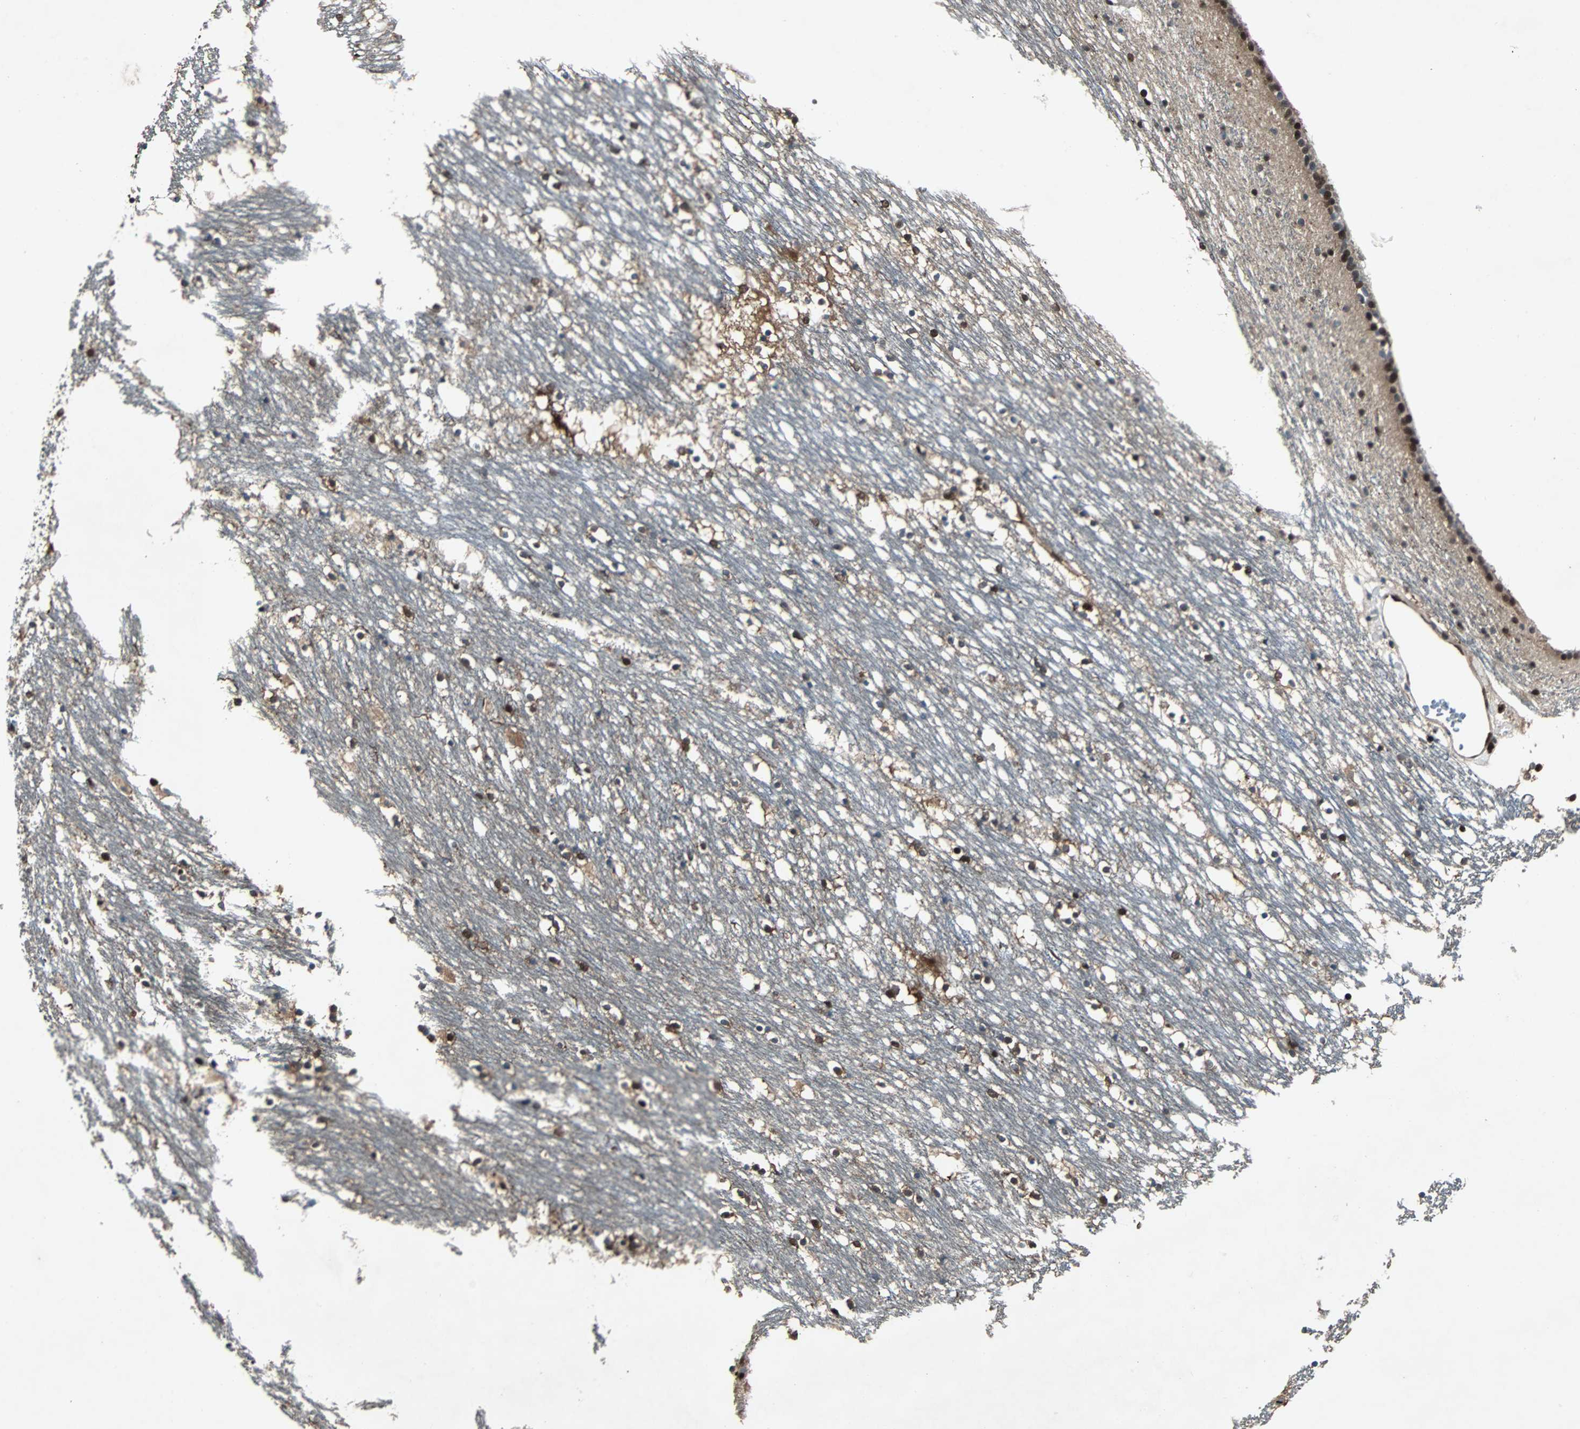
{"staining": {"intensity": "strong", "quantity": ">75%", "location": "nuclear"}, "tissue": "caudate", "cell_type": "Glial cells", "image_type": "normal", "snomed": [{"axis": "morphology", "description": "Normal tissue, NOS"}, {"axis": "topography", "description": "Lateral ventricle wall"}], "caption": "Normal caudate demonstrates strong nuclear positivity in about >75% of glial cells.", "gene": "ACLY", "patient": {"sex": "male", "age": 45}}